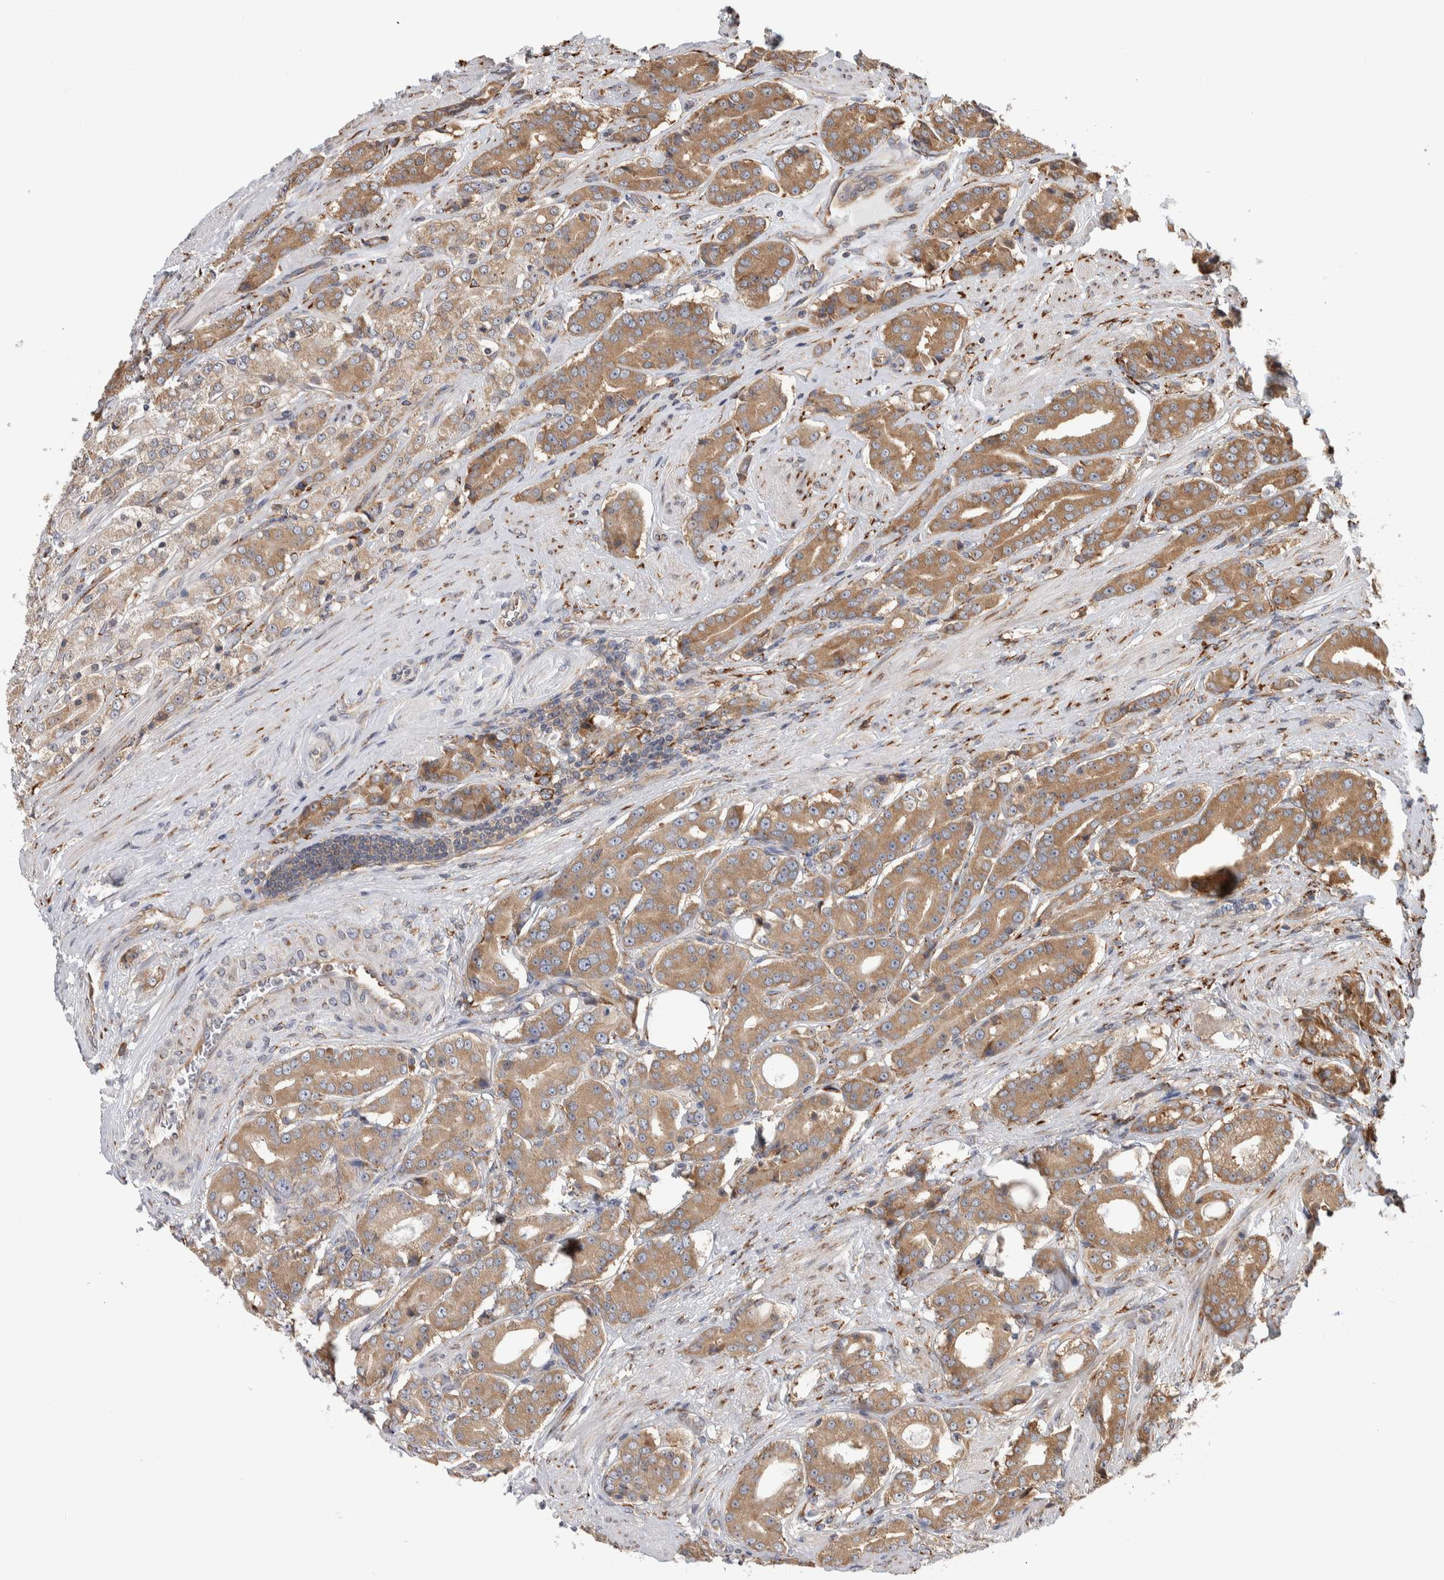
{"staining": {"intensity": "moderate", "quantity": ">75%", "location": "cytoplasmic/membranous"}, "tissue": "prostate cancer", "cell_type": "Tumor cells", "image_type": "cancer", "snomed": [{"axis": "morphology", "description": "Adenocarcinoma, High grade"}, {"axis": "topography", "description": "Prostate"}], "caption": "Immunohistochemistry (IHC) (DAB (3,3'-diaminobenzidine)) staining of prostate cancer (high-grade adenocarcinoma) displays moderate cytoplasmic/membranous protein expression in about >75% of tumor cells.", "gene": "EIF3H", "patient": {"sex": "male", "age": 71}}